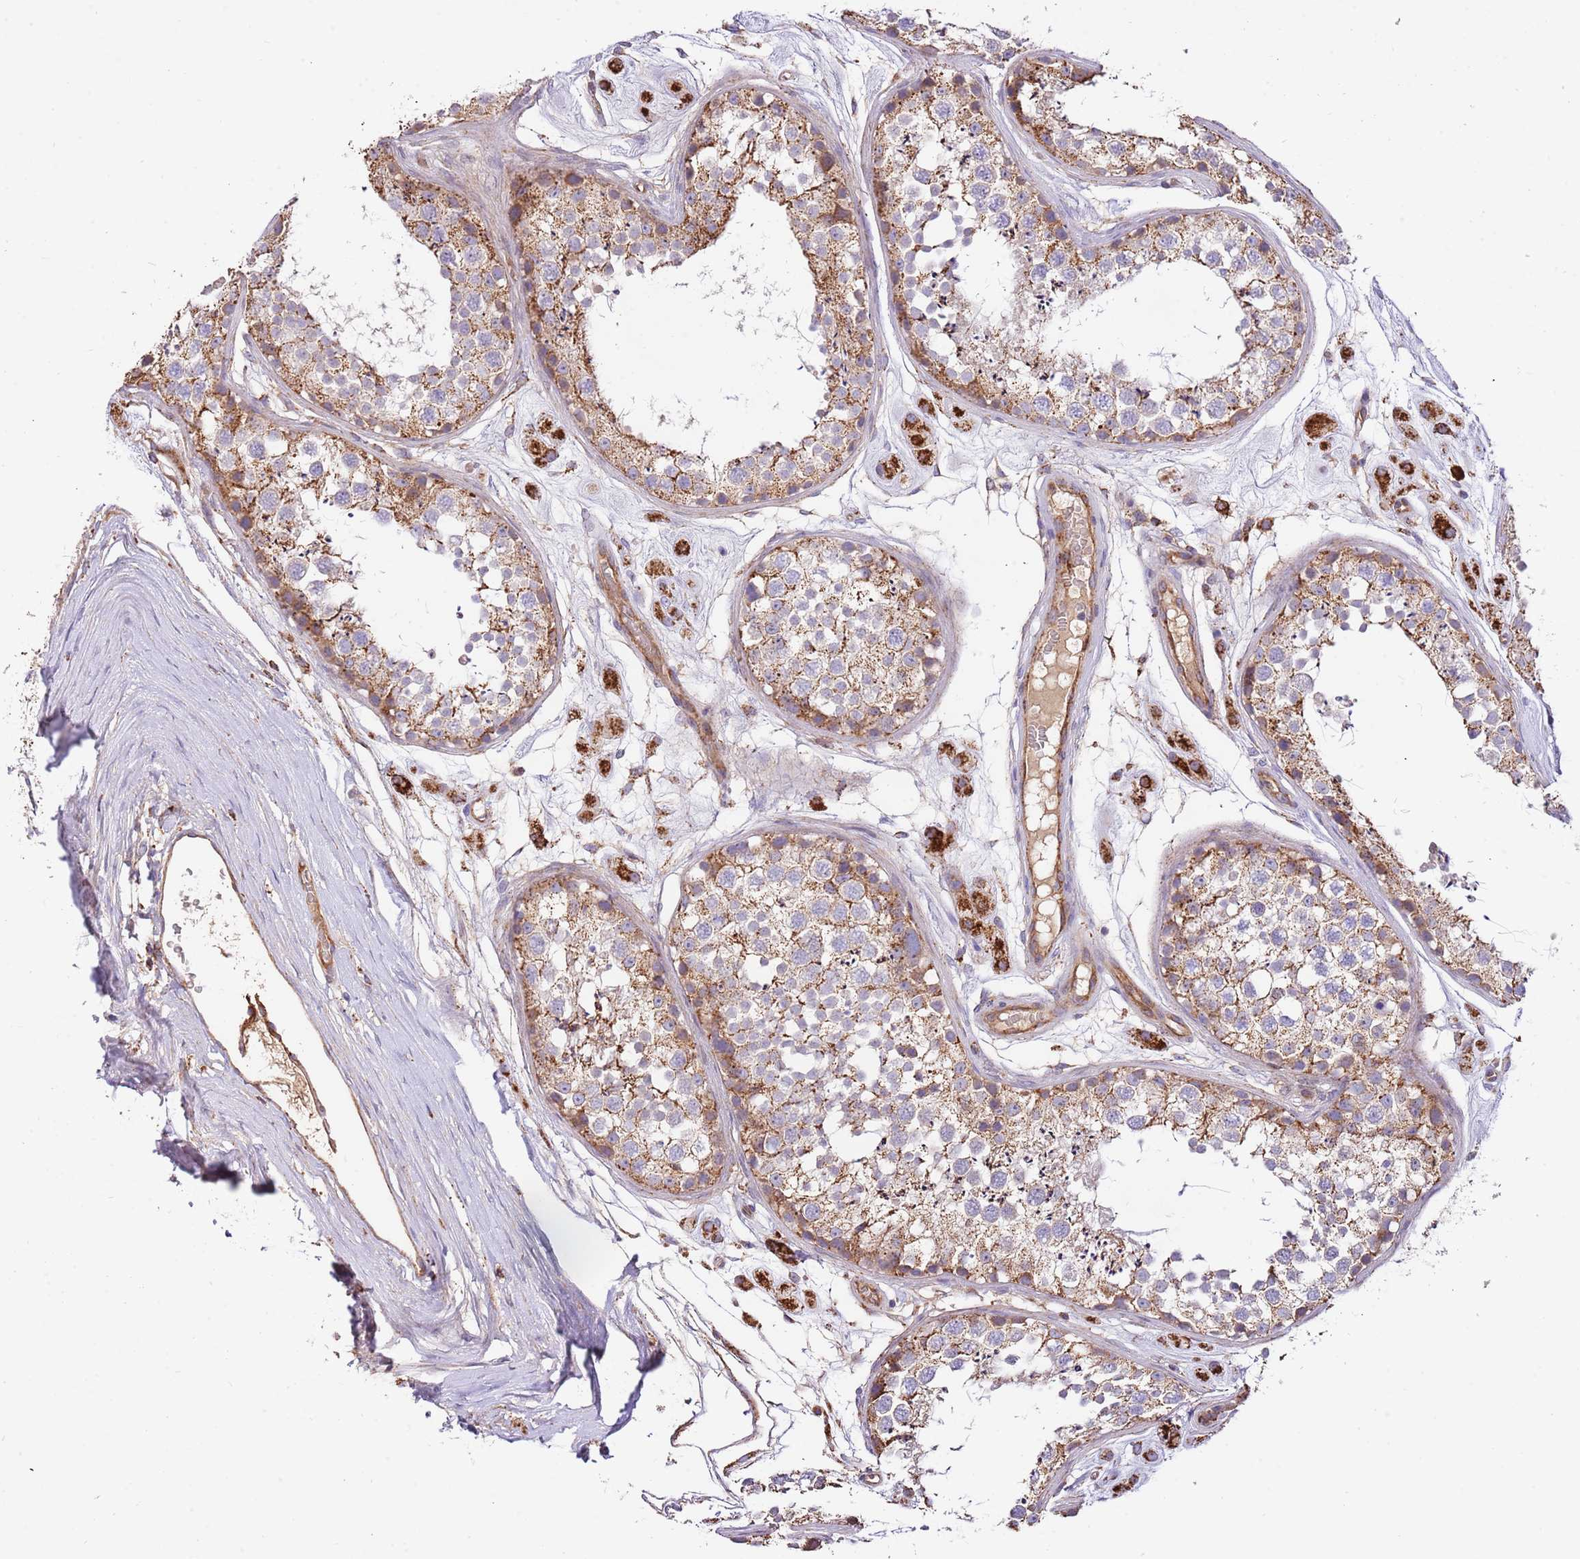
{"staining": {"intensity": "moderate", "quantity": ">75%", "location": "cytoplasmic/membranous"}, "tissue": "testis", "cell_type": "Cells in seminiferous ducts", "image_type": "normal", "snomed": [{"axis": "morphology", "description": "Normal tissue, NOS"}, {"axis": "topography", "description": "Testis"}], "caption": "The immunohistochemical stain labels moderate cytoplasmic/membranous staining in cells in seminiferous ducts of unremarkable testis.", "gene": "DOCK6", "patient": {"sex": "male", "age": 25}}